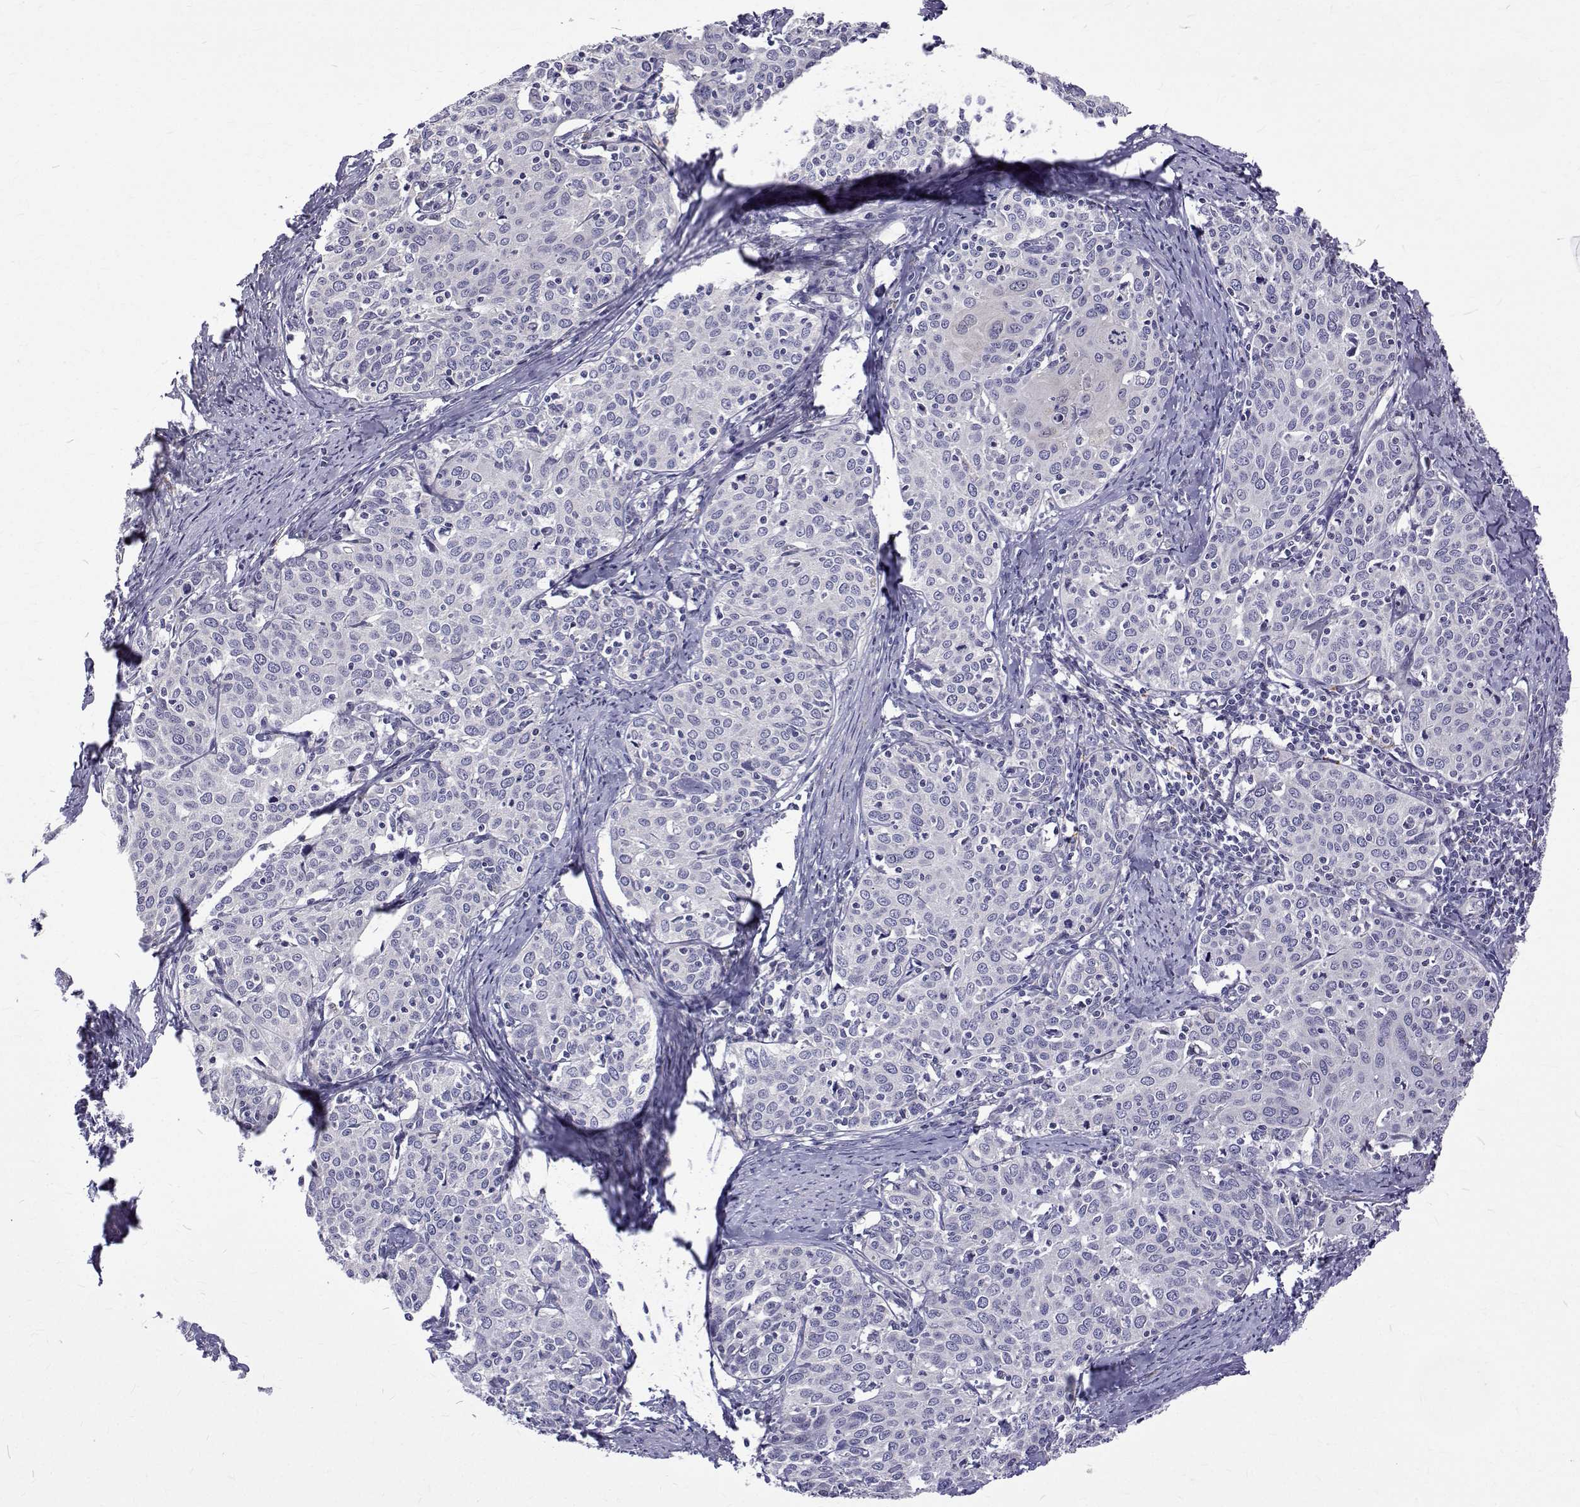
{"staining": {"intensity": "negative", "quantity": "none", "location": "none"}, "tissue": "cervical cancer", "cell_type": "Tumor cells", "image_type": "cancer", "snomed": [{"axis": "morphology", "description": "Squamous cell carcinoma, NOS"}, {"axis": "topography", "description": "Cervix"}], "caption": "This is a image of IHC staining of cervical cancer (squamous cell carcinoma), which shows no positivity in tumor cells.", "gene": "PADI1", "patient": {"sex": "female", "age": 62}}